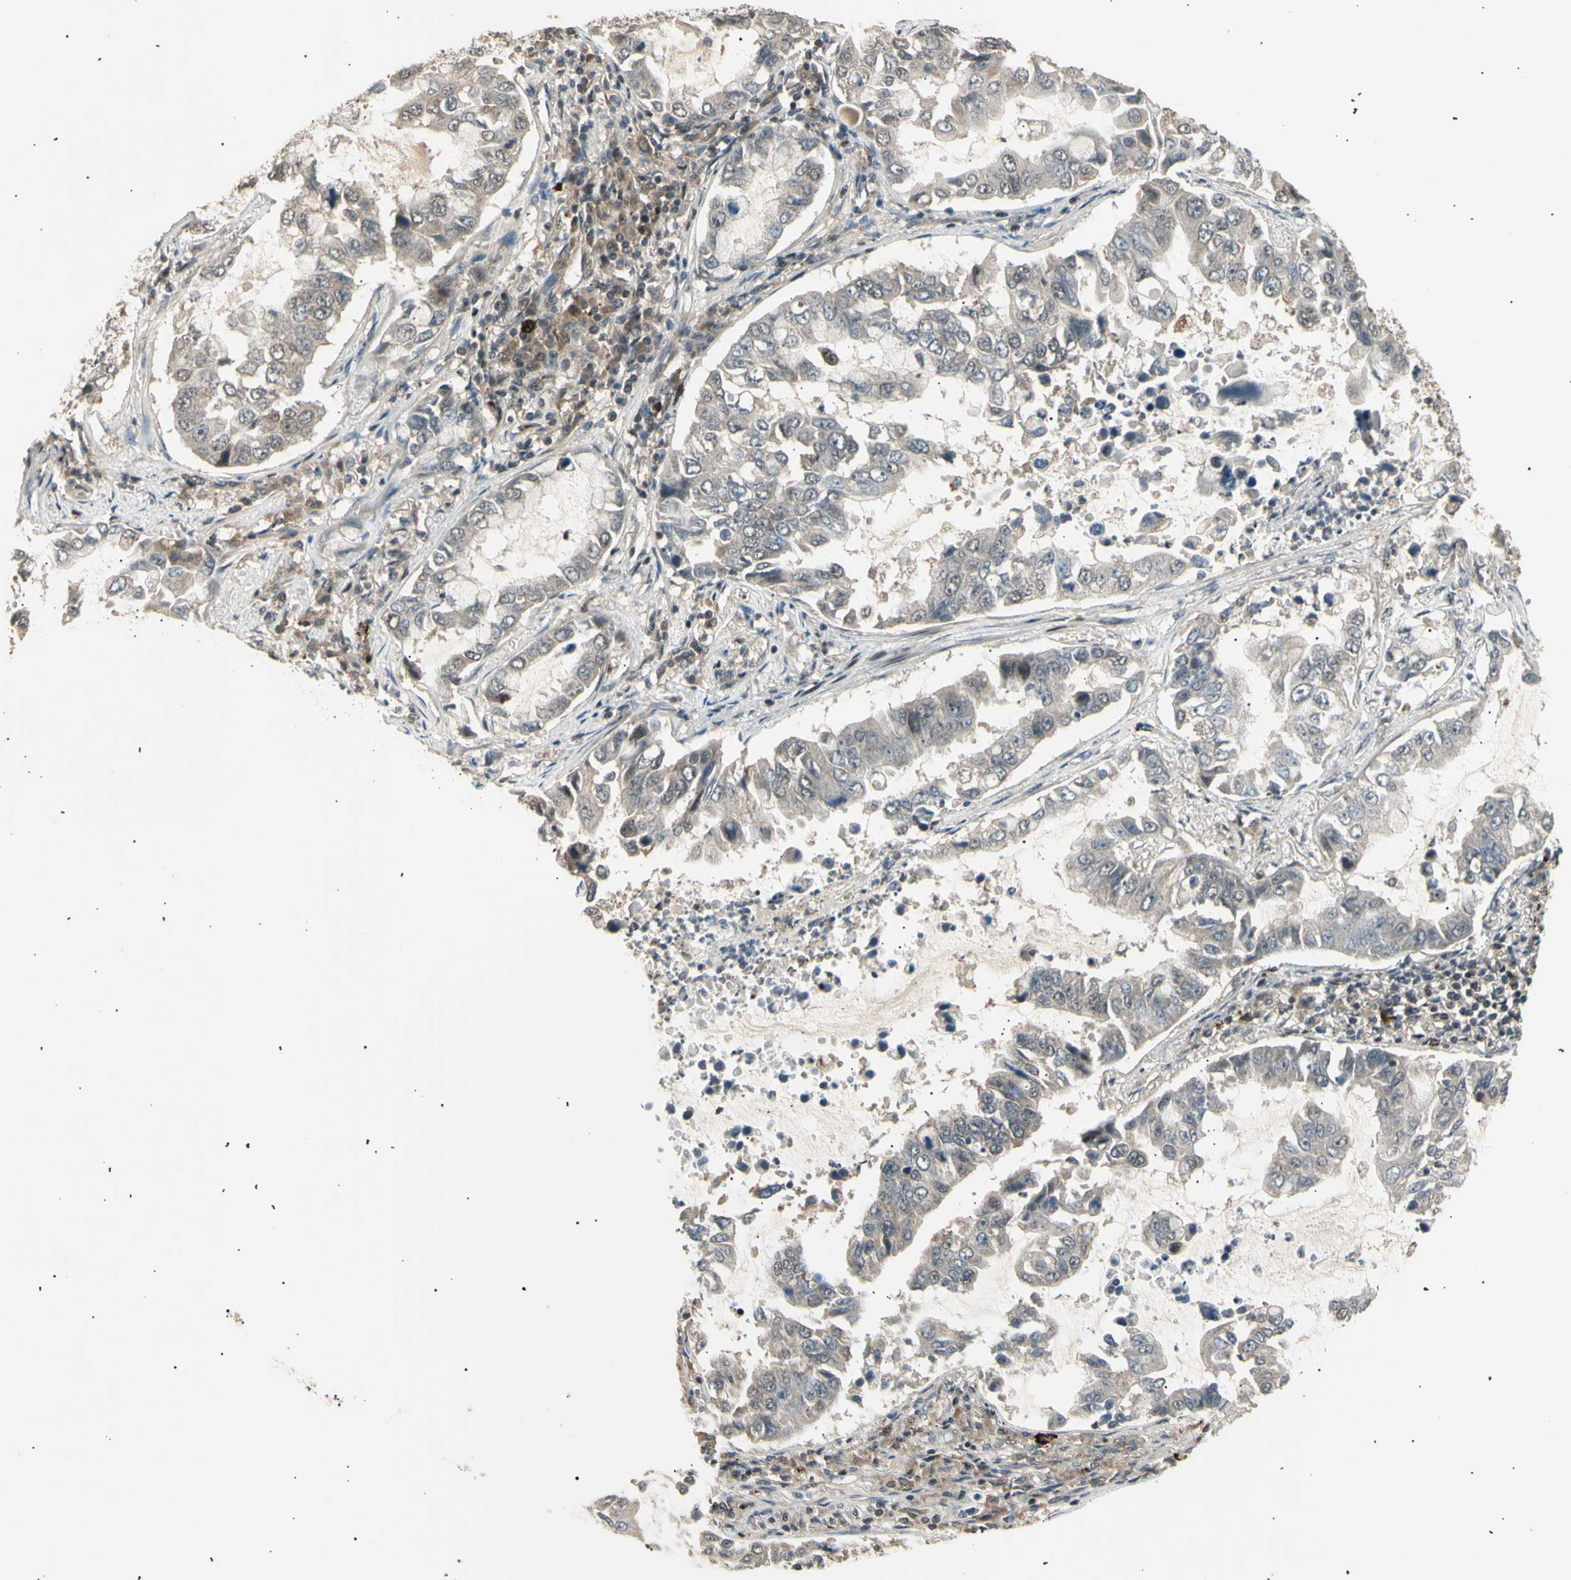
{"staining": {"intensity": "weak", "quantity": "<25%", "location": "cytoplasmic/membranous"}, "tissue": "lung cancer", "cell_type": "Tumor cells", "image_type": "cancer", "snomed": [{"axis": "morphology", "description": "Adenocarcinoma, NOS"}, {"axis": "topography", "description": "Lung"}], "caption": "IHC micrograph of neoplastic tissue: lung cancer (adenocarcinoma) stained with DAB displays no significant protein expression in tumor cells.", "gene": "NUAK2", "patient": {"sex": "male", "age": 64}}